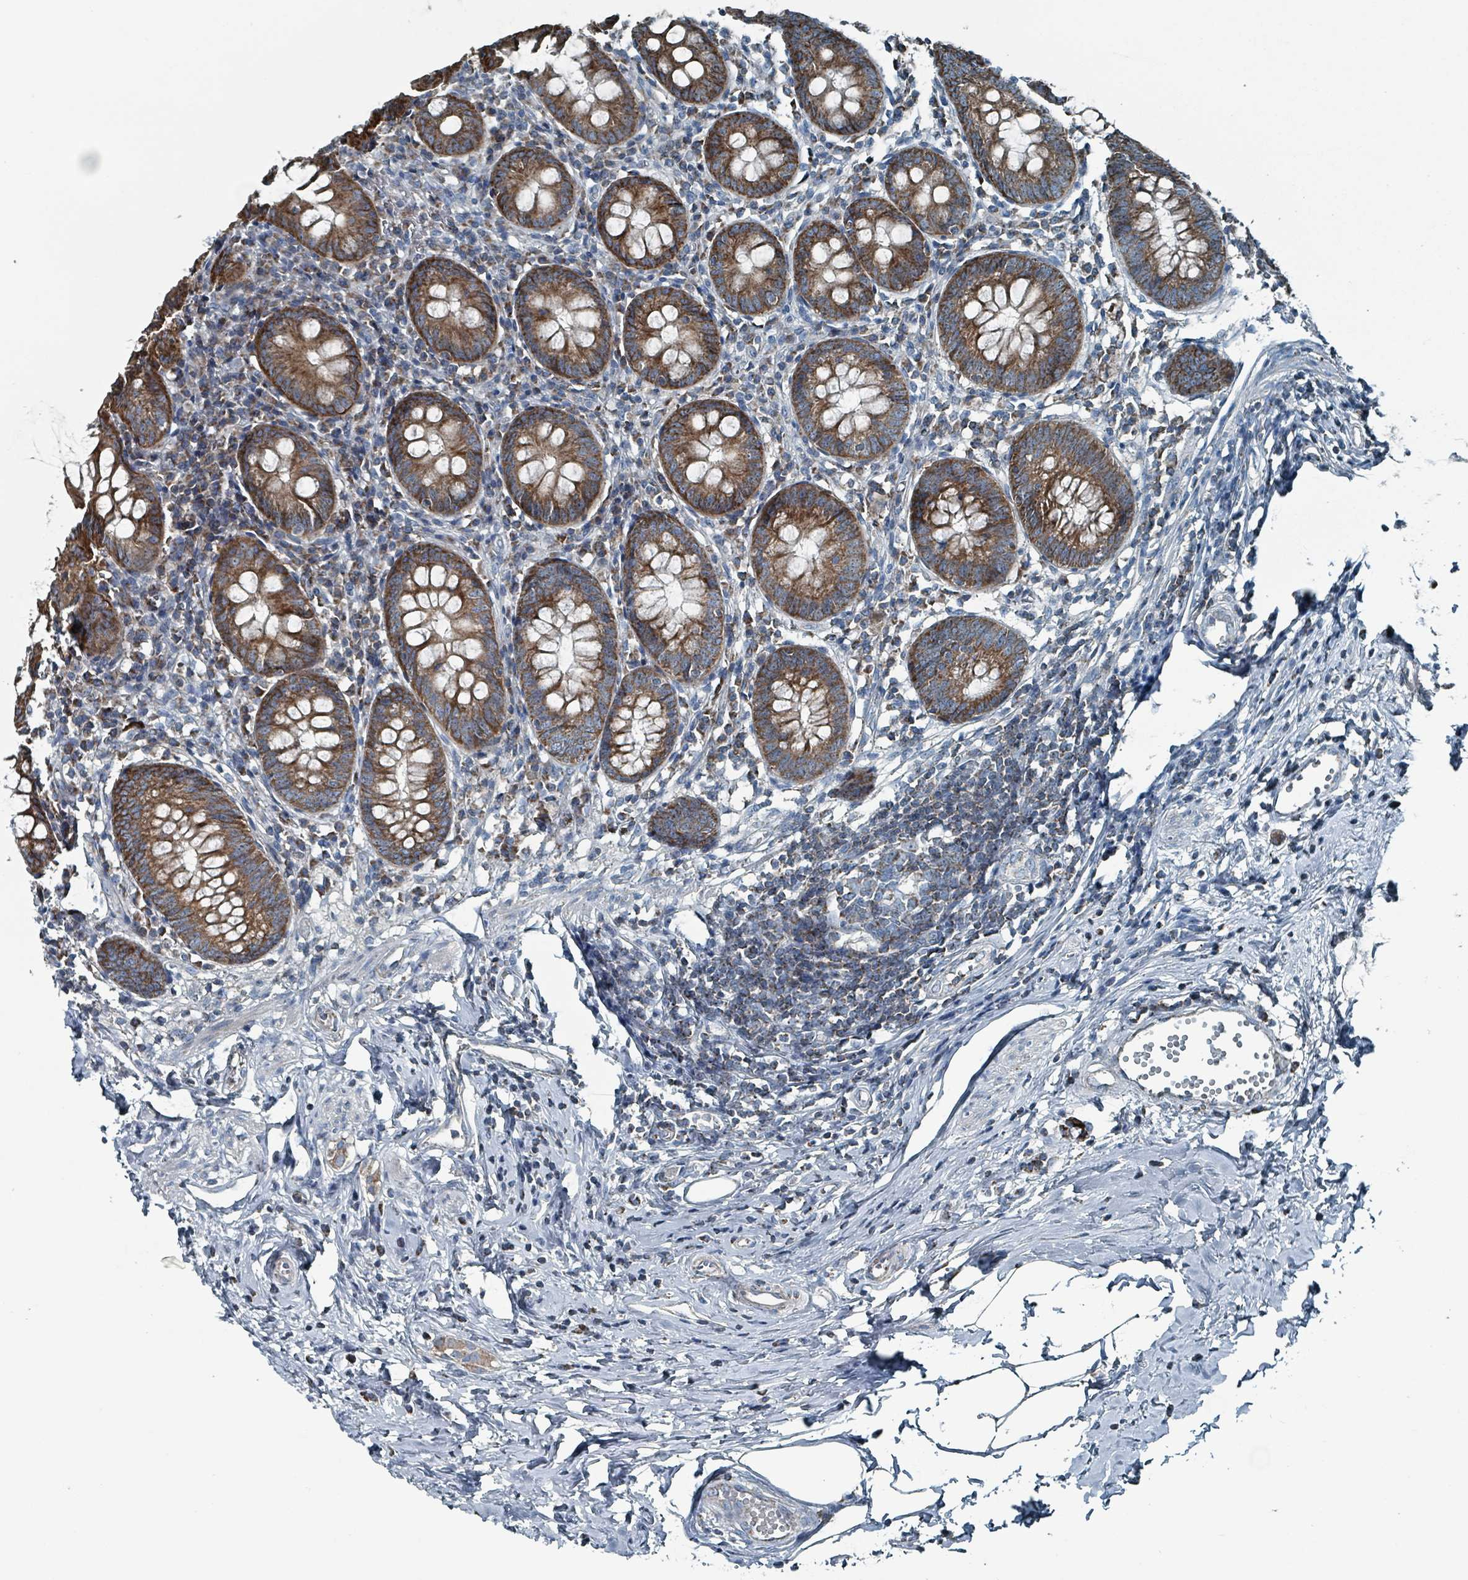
{"staining": {"intensity": "moderate", "quantity": ">75%", "location": "cytoplasmic/membranous"}, "tissue": "appendix", "cell_type": "Glandular cells", "image_type": "normal", "snomed": [{"axis": "morphology", "description": "Normal tissue, NOS"}, {"axis": "topography", "description": "Appendix"}], "caption": "Protein expression analysis of normal human appendix reveals moderate cytoplasmic/membranous expression in approximately >75% of glandular cells.", "gene": "ABHD18", "patient": {"sex": "female", "age": 54}}